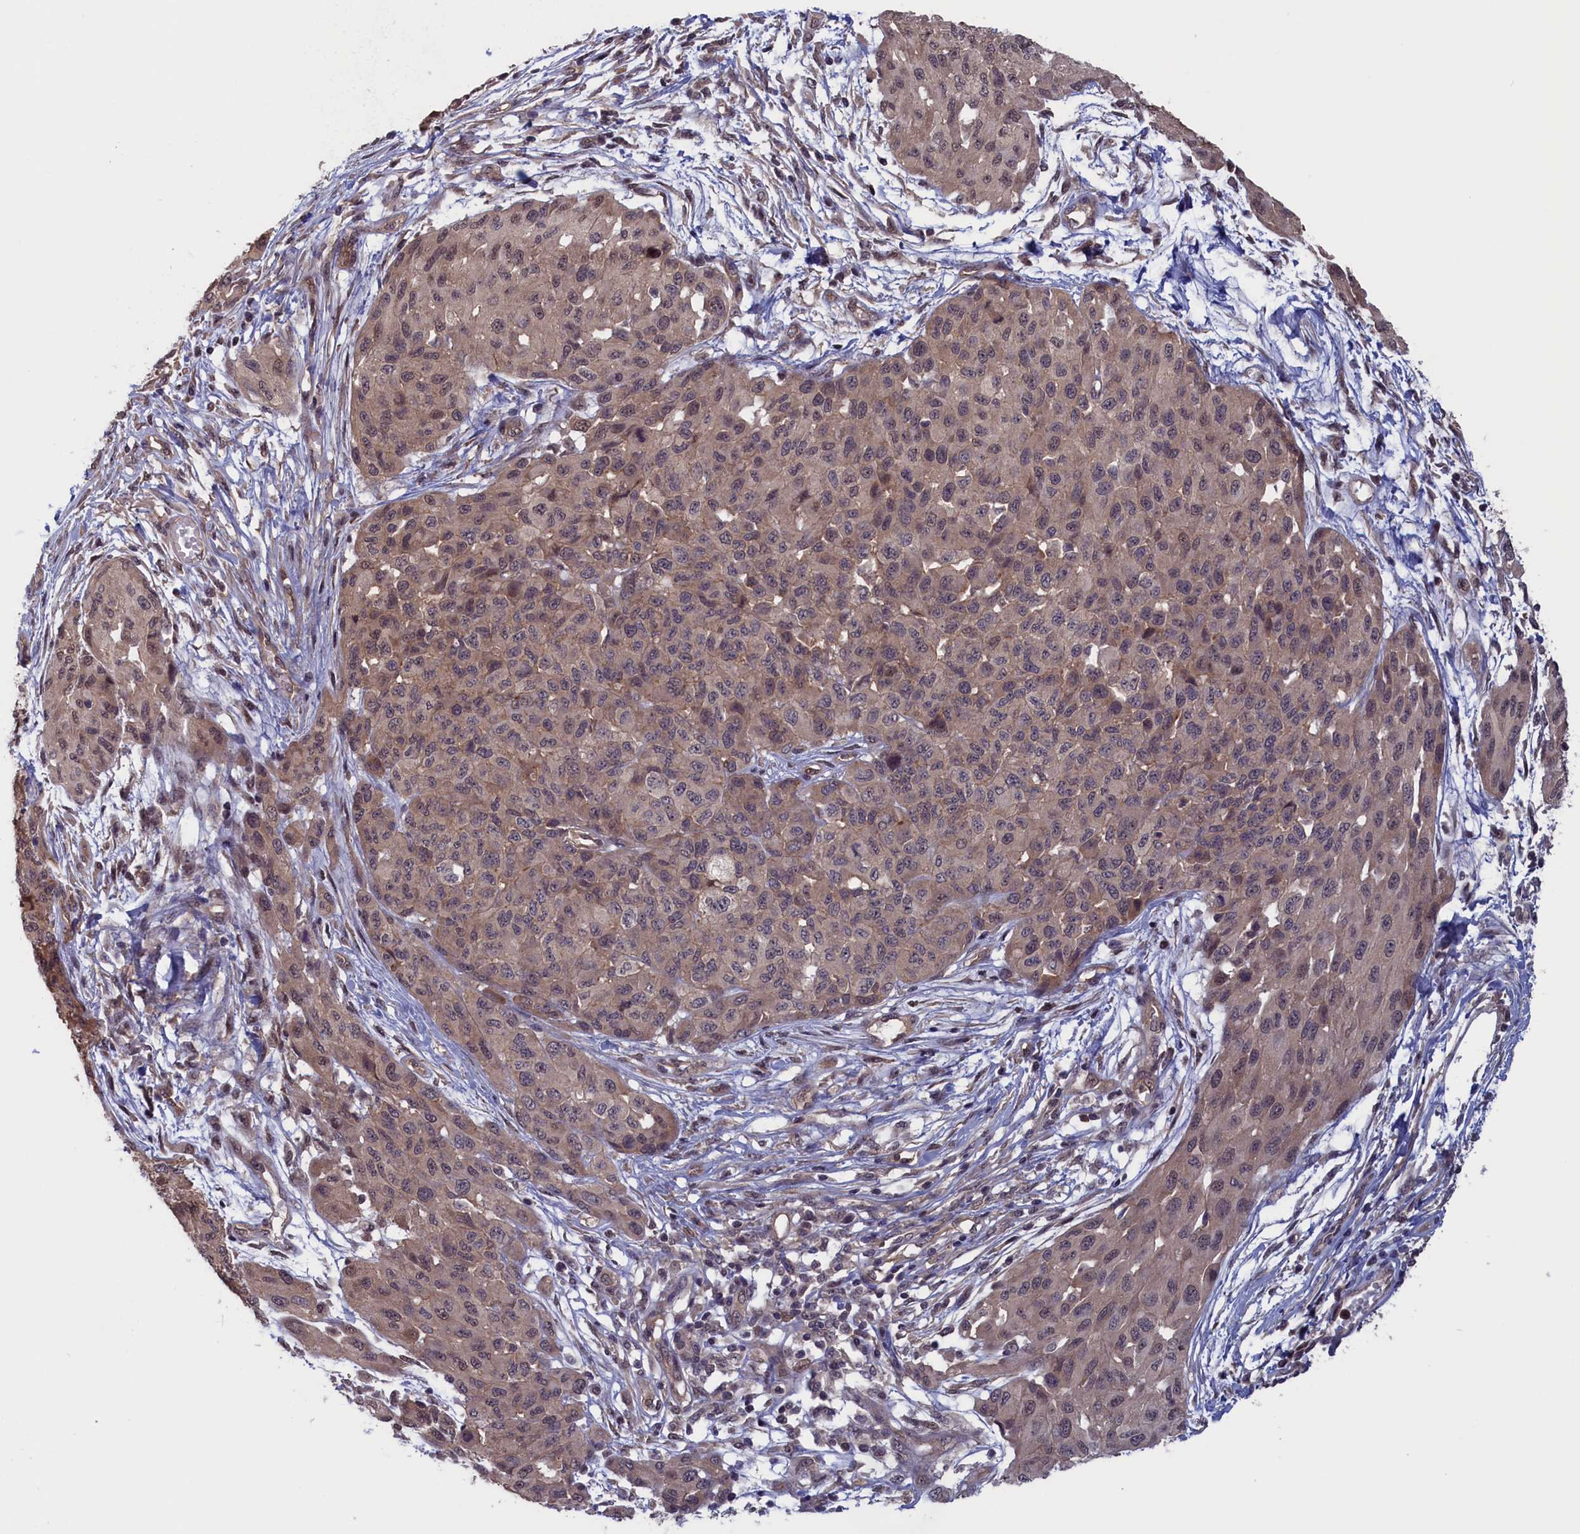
{"staining": {"intensity": "weak", "quantity": "<25%", "location": "cytoplasmic/membranous,nuclear"}, "tissue": "melanoma", "cell_type": "Tumor cells", "image_type": "cancer", "snomed": [{"axis": "morphology", "description": "Normal tissue, NOS"}, {"axis": "morphology", "description": "Malignant melanoma, NOS"}, {"axis": "topography", "description": "Skin"}], "caption": "Immunohistochemistry (IHC) of human melanoma displays no staining in tumor cells. Brightfield microscopy of immunohistochemistry (IHC) stained with DAB (3,3'-diaminobenzidine) (brown) and hematoxylin (blue), captured at high magnification.", "gene": "PLP2", "patient": {"sex": "male", "age": 62}}